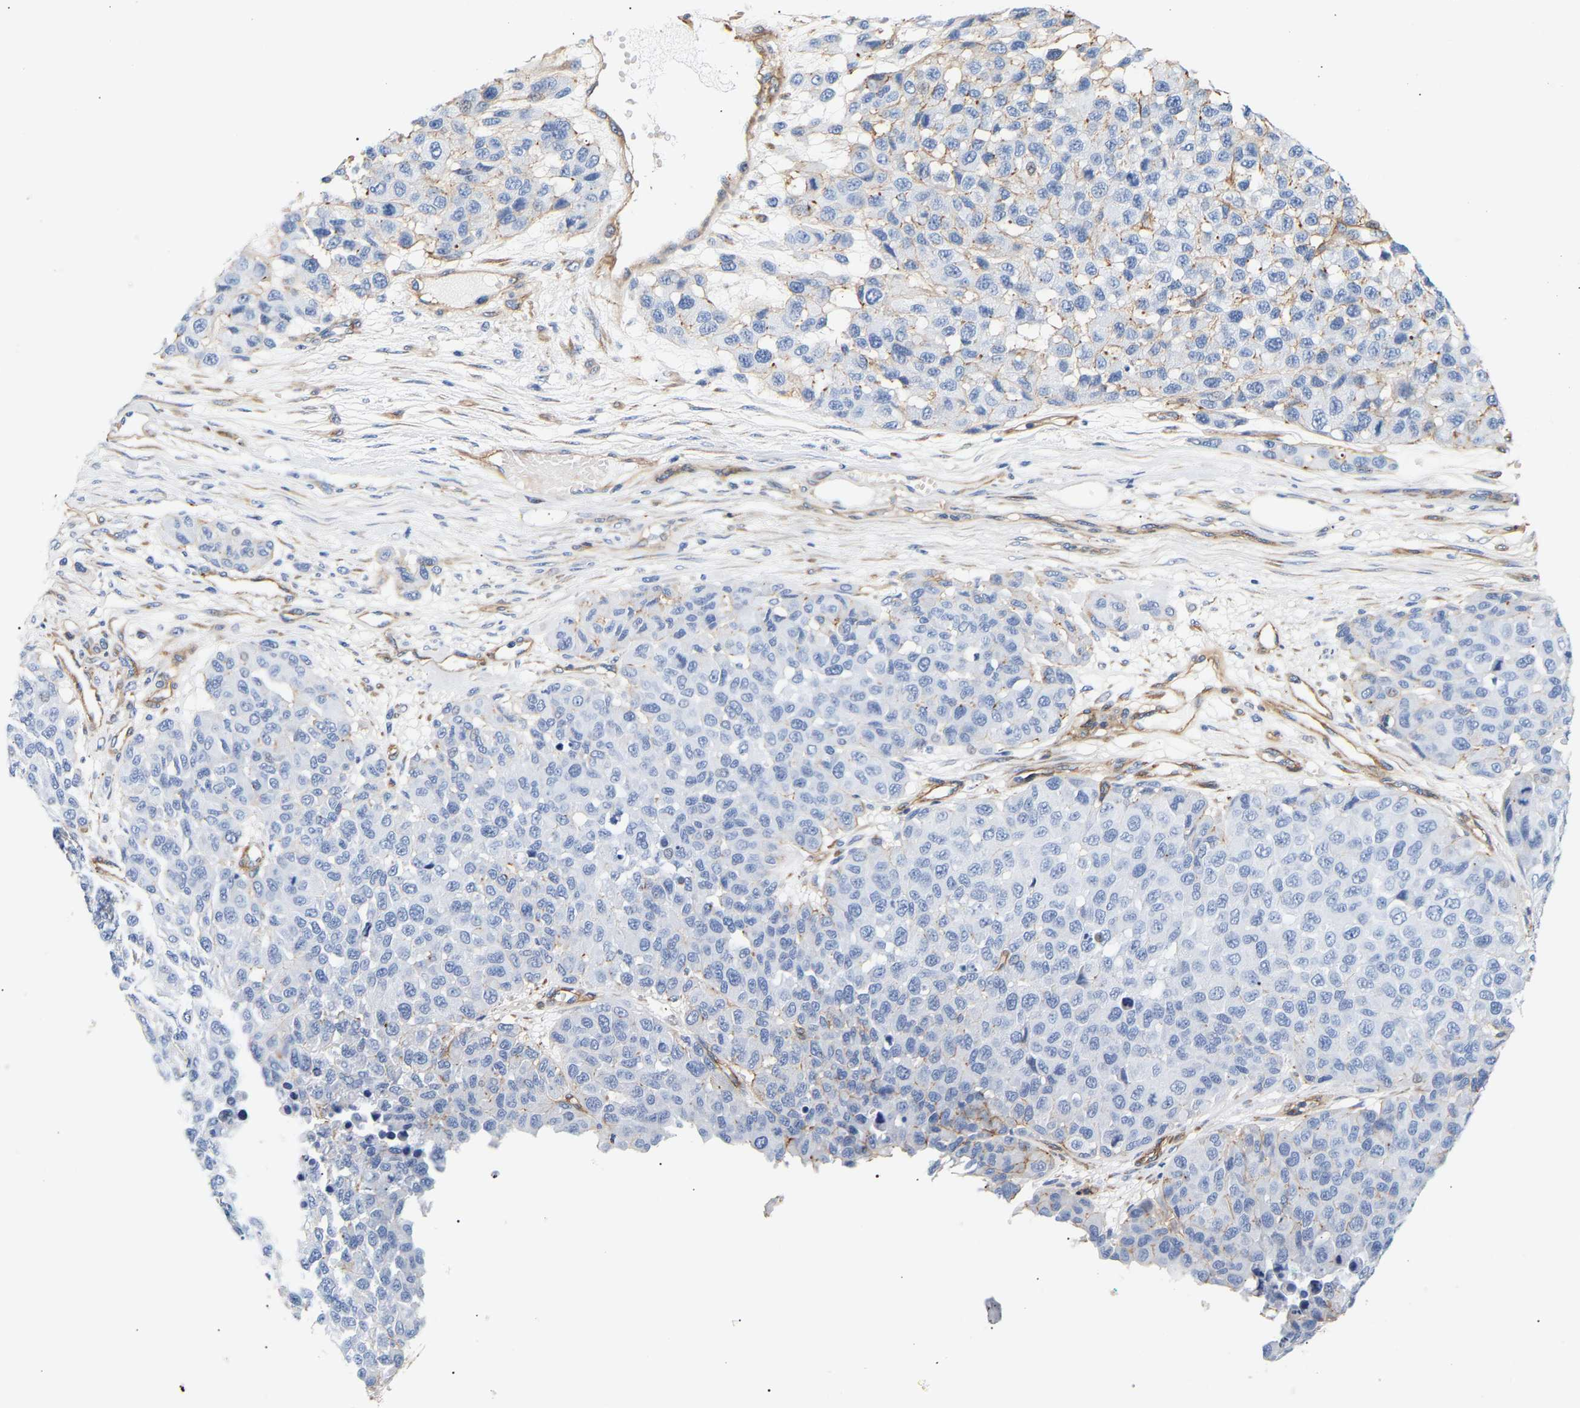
{"staining": {"intensity": "negative", "quantity": "none", "location": "none"}, "tissue": "melanoma", "cell_type": "Tumor cells", "image_type": "cancer", "snomed": [{"axis": "morphology", "description": "Malignant melanoma, NOS"}, {"axis": "topography", "description": "Skin"}], "caption": "A high-resolution histopathology image shows immunohistochemistry staining of melanoma, which displays no significant positivity in tumor cells.", "gene": "IGFBP7", "patient": {"sex": "male", "age": 62}}